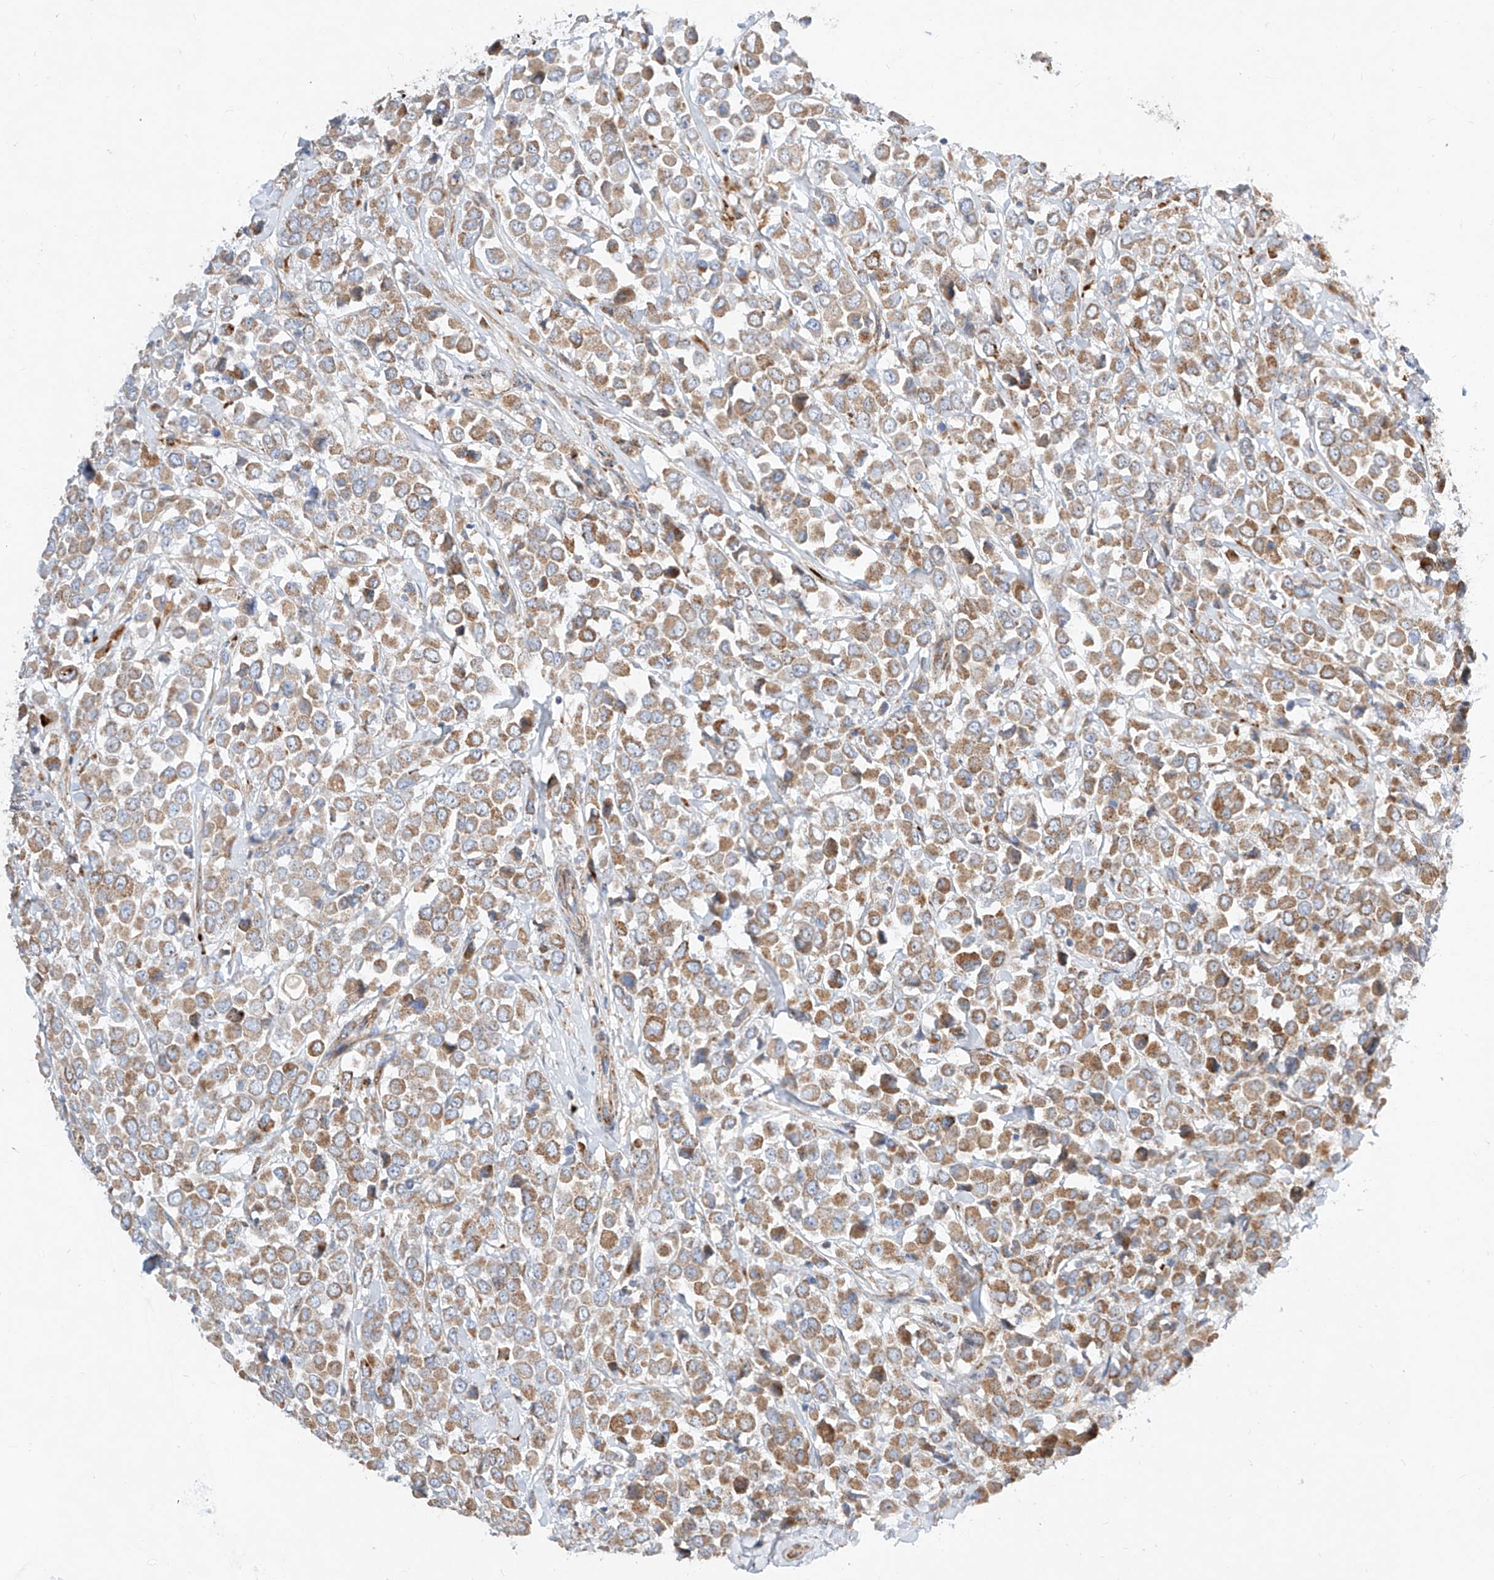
{"staining": {"intensity": "moderate", "quantity": ">75%", "location": "cytoplasmic/membranous"}, "tissue": "breast cancer", "cell_type": "Tumor cells", "image_type": "cancer", "snomed": [{"axis": "morphology", "description": "Duct carcinoma"}, {"axis": "topography", "description": "Breast"}], "caption": "A photomicrograph of intraductal carcinoma (breast) stained for a protein exhibits moderate cytoplasmic/membranous brown staining in tumor cells.", "gene": "CST9", "patient": {"sex": "female", "age": 61}}